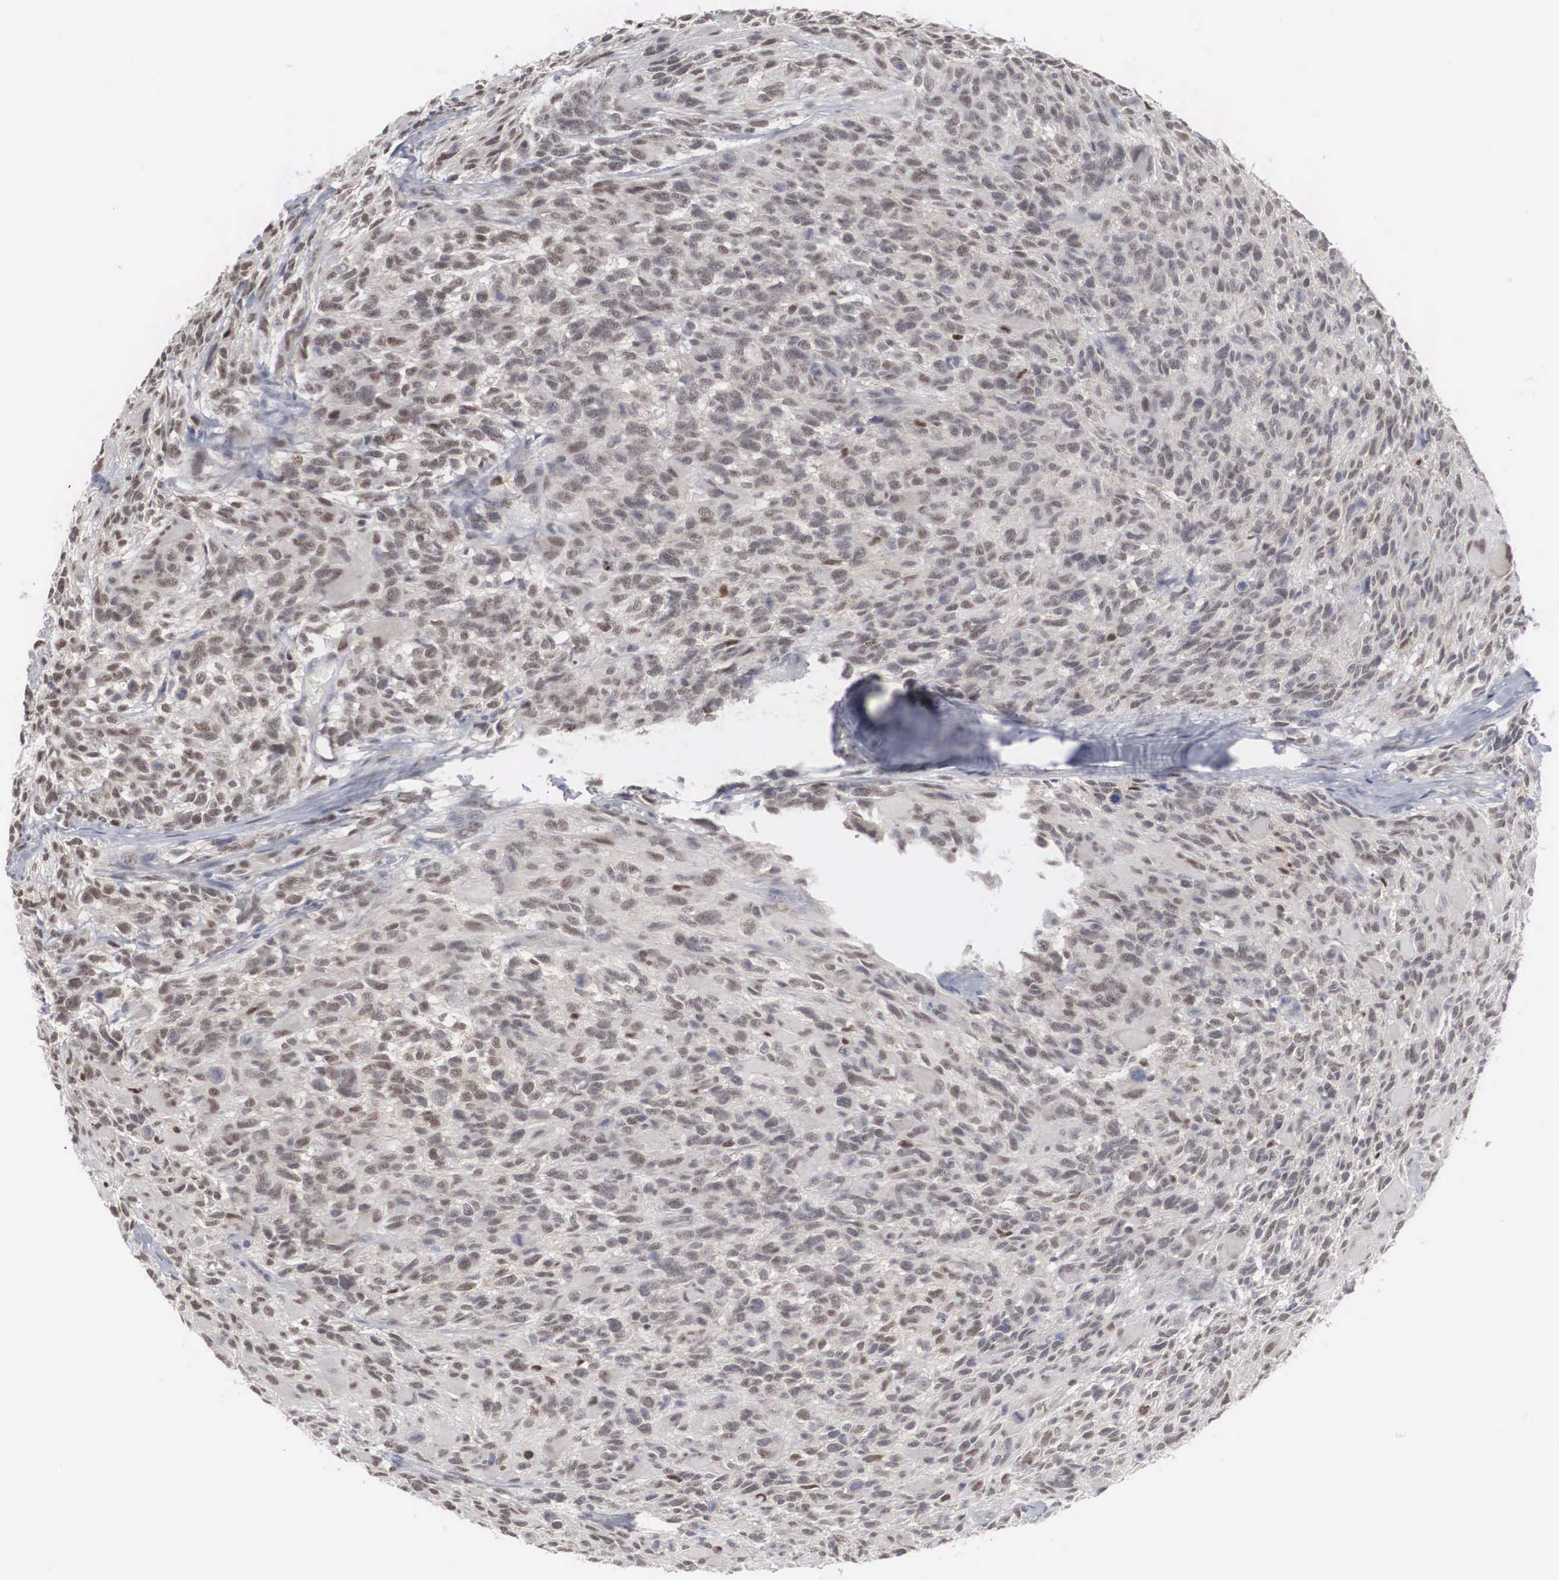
{"staining": {"intensity": "negative", "quantity": "none", "location": "none"}, "tissue": "glioma", "cell_type": "Tumor cells", "image_type": "cancer", "snomed": [{"axis": "morphology", "description": "Glioma, malignant, High grade"}, {"axis": "topography", "description": "Brain"}], "caption": "Immunohistochemistry (IHC) photomicrograph of human malignant glioma (high-grade) stained for a protein (brown), which demonstrates no positivity in tumor cells. The staining was performed using DAB to visualize the protein expression in brown, while the nuclei were stained in blue with hematoxylin (Magnification: 20x).", "gene": "AUTS2", "patient": {"sex": "male", "age": 69}}